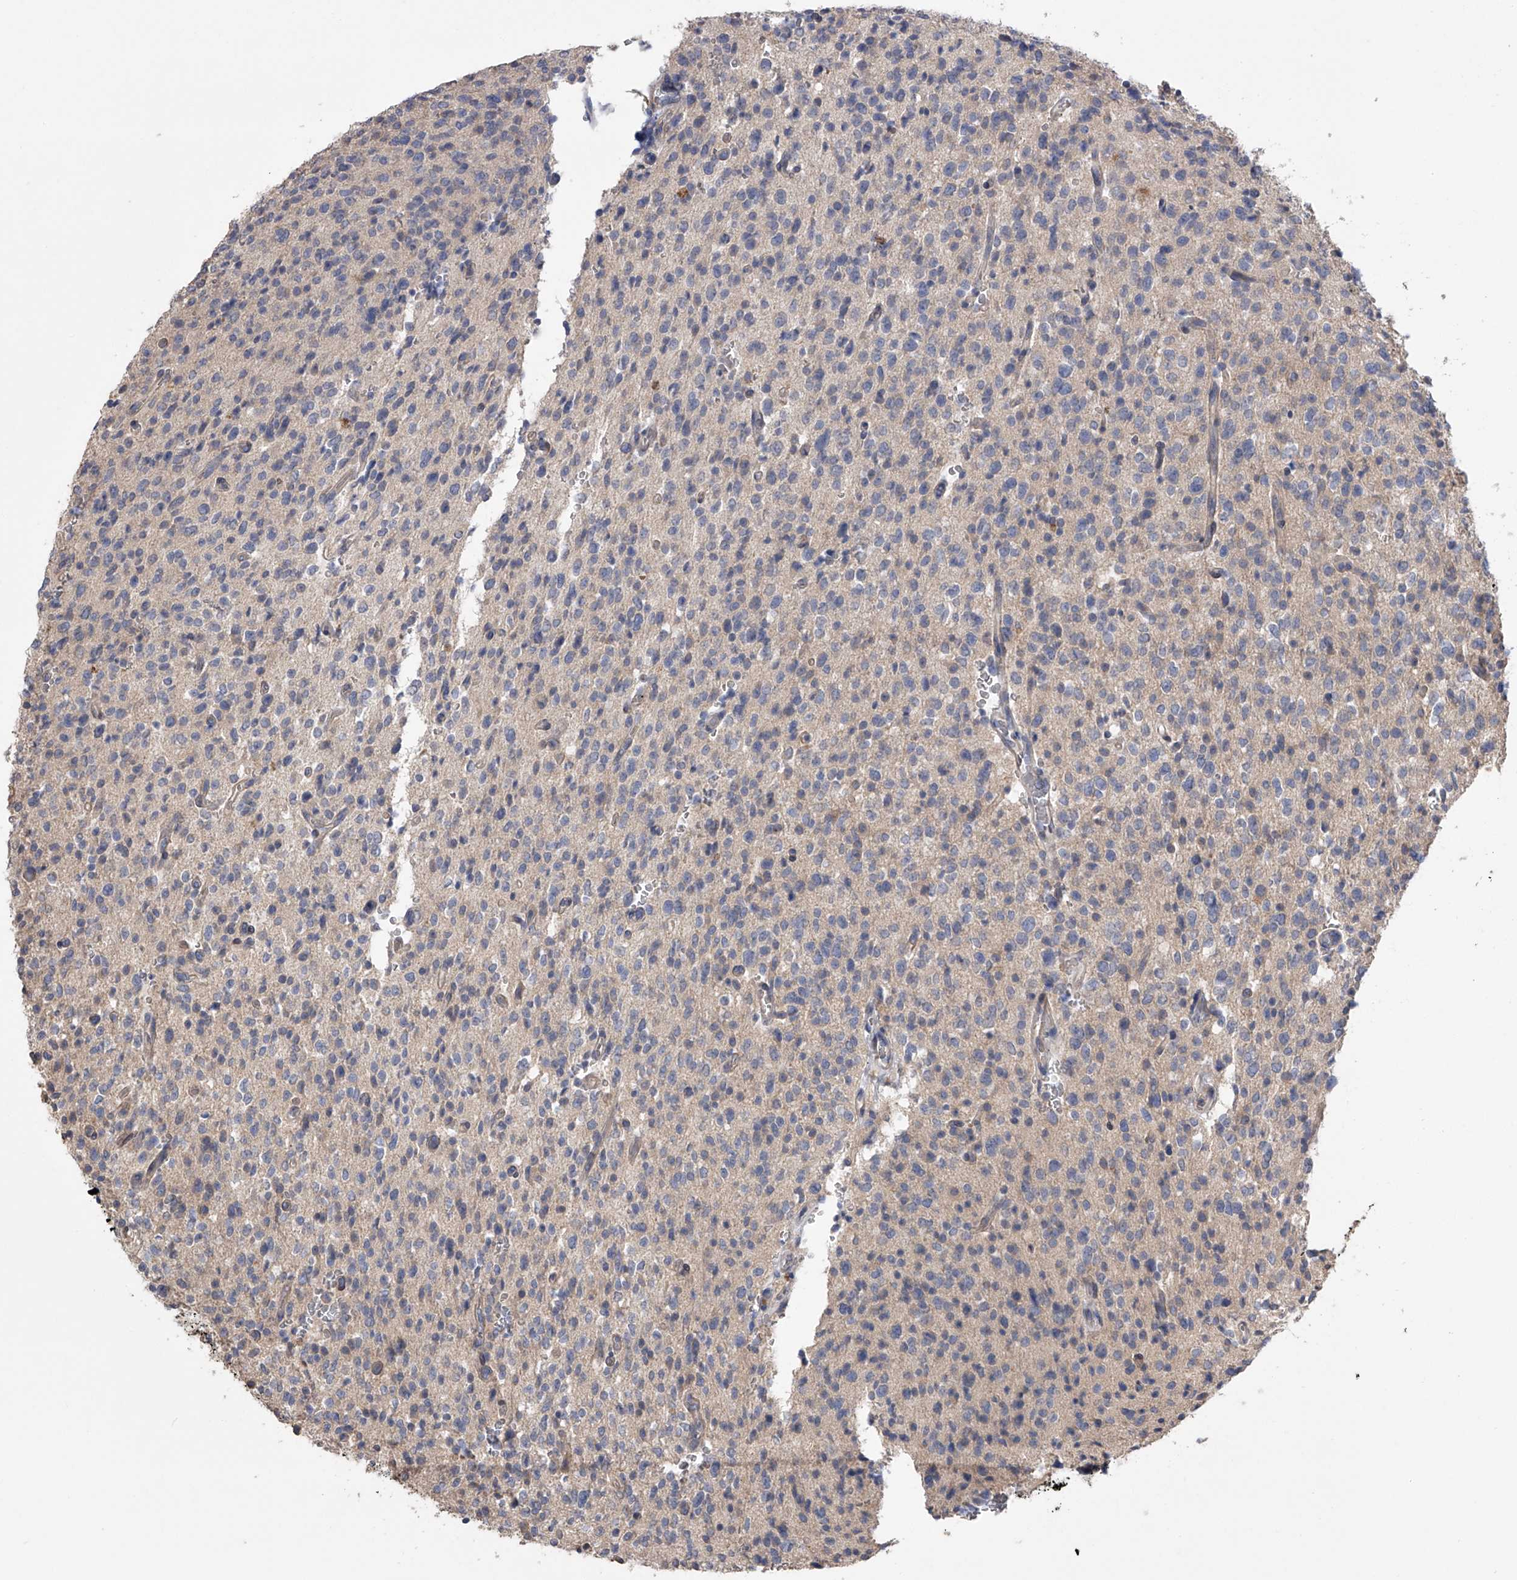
{"staining": {"intensity": "negative", "quantity": "none", "location": "none"}, "tissue": "glioma", "cell_type": "Tumor cells", "image_type": "cancer", "snomed": [{"axis": "morphology", "description": "Glioma, malignant, High grade"}, {"axis": "topography", "description": "Brain"}], "caption": "Tumor cells are negative for brown protein staining in high-grade glioma (malignant).", "gene": "ZNF343", "patient": {"sex": "male", "age": 34}}